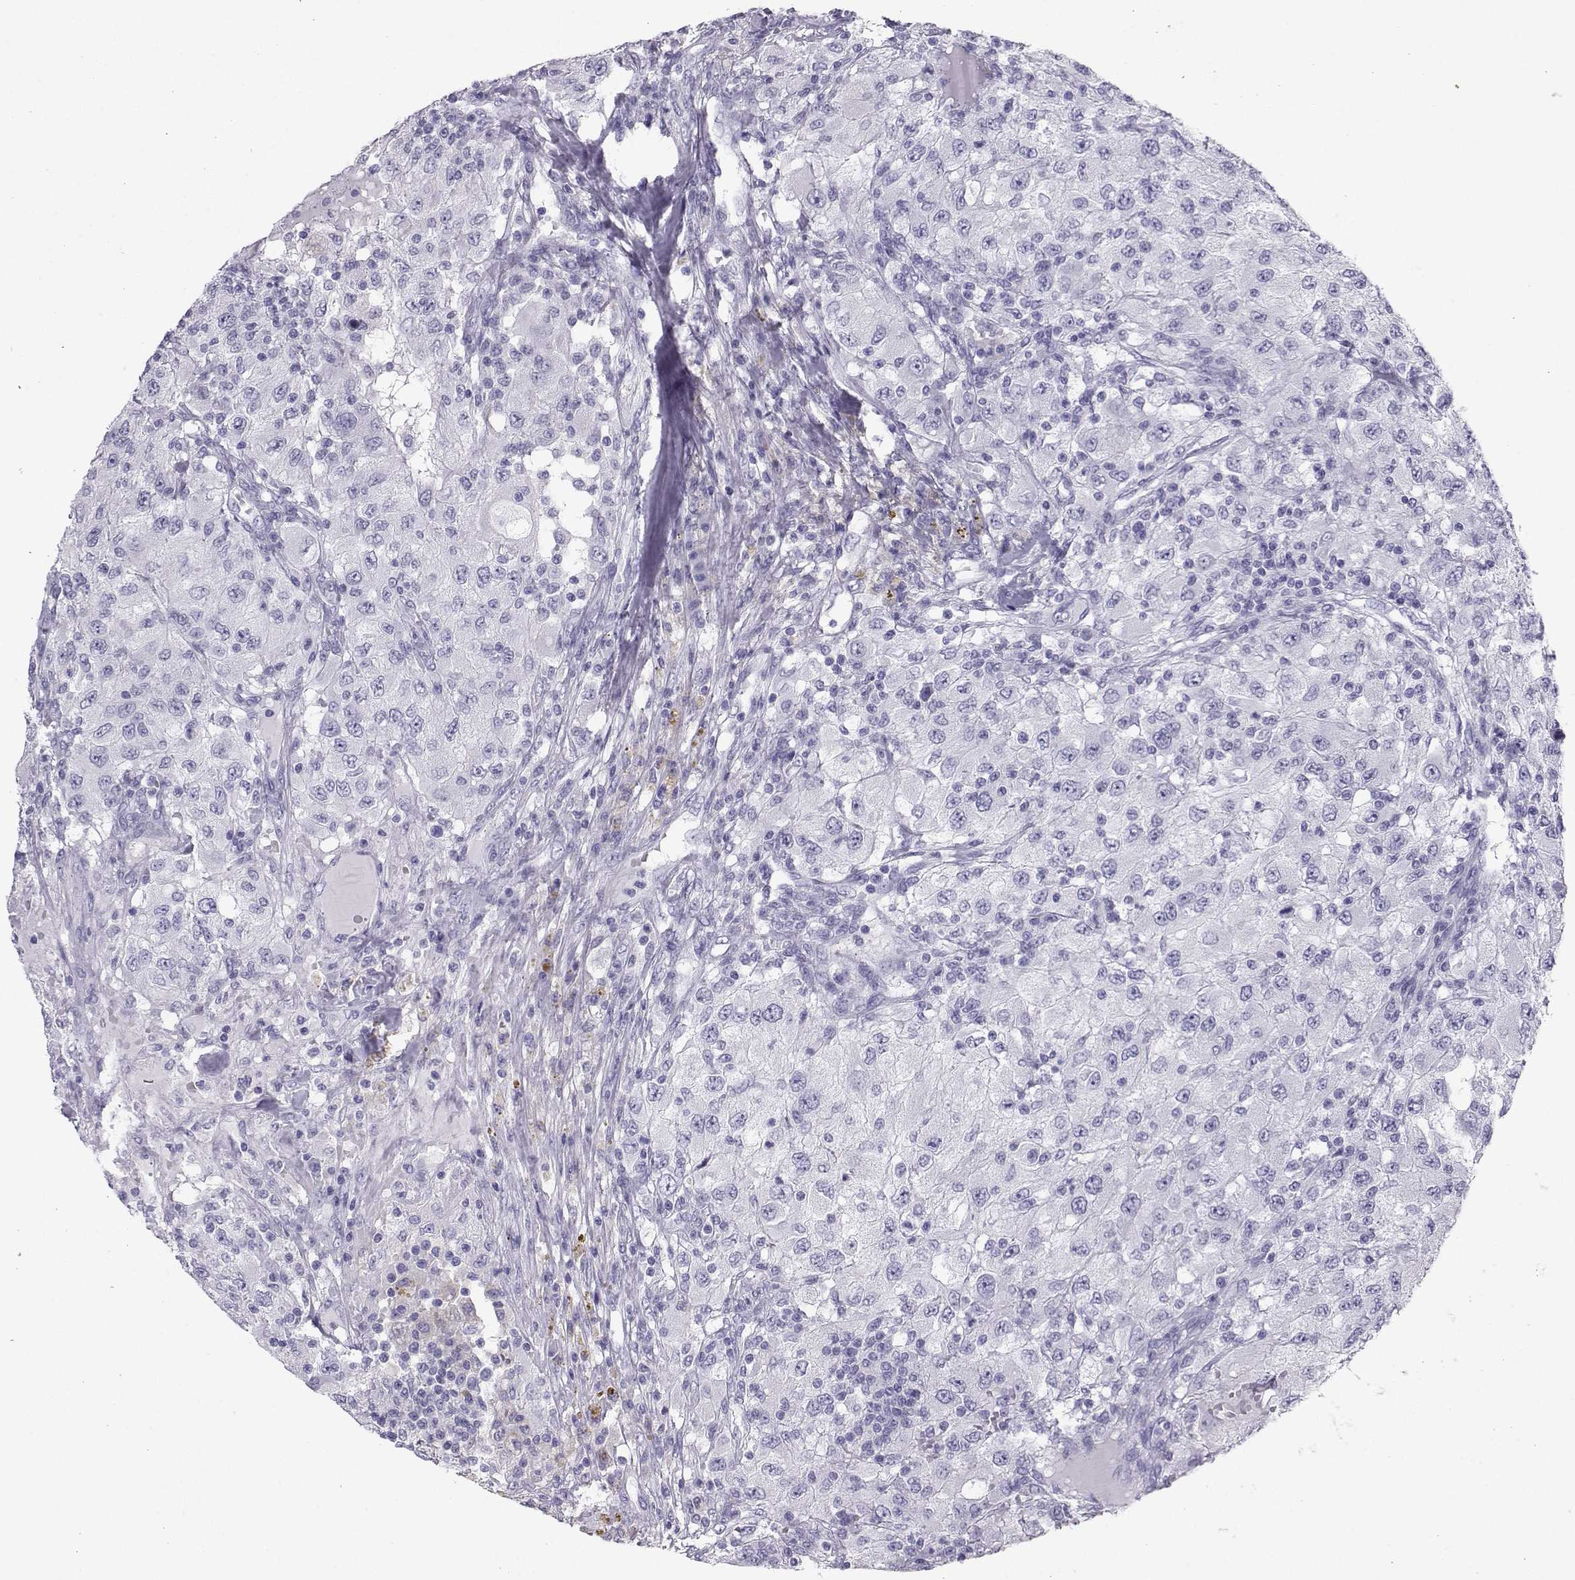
{"staining": {"intensity": "negative", "quantity": "none", "location": "none"}, "tissue": "renal cancer", "cell_type": "Tumor cells", "image_type": "cancer", "snomed": [{"axis": "morphology", "description": "Adenocarcinoma, NOS"}, {"axis": "topography", "description": "Kidney"}], "caption": "Renal cancer (adenocarcinoma) was stained to show a protein in brown. There is no significant positivity in tumor cells.", "gene": "SST", "patient": {"sex": "female", "age": 67}}